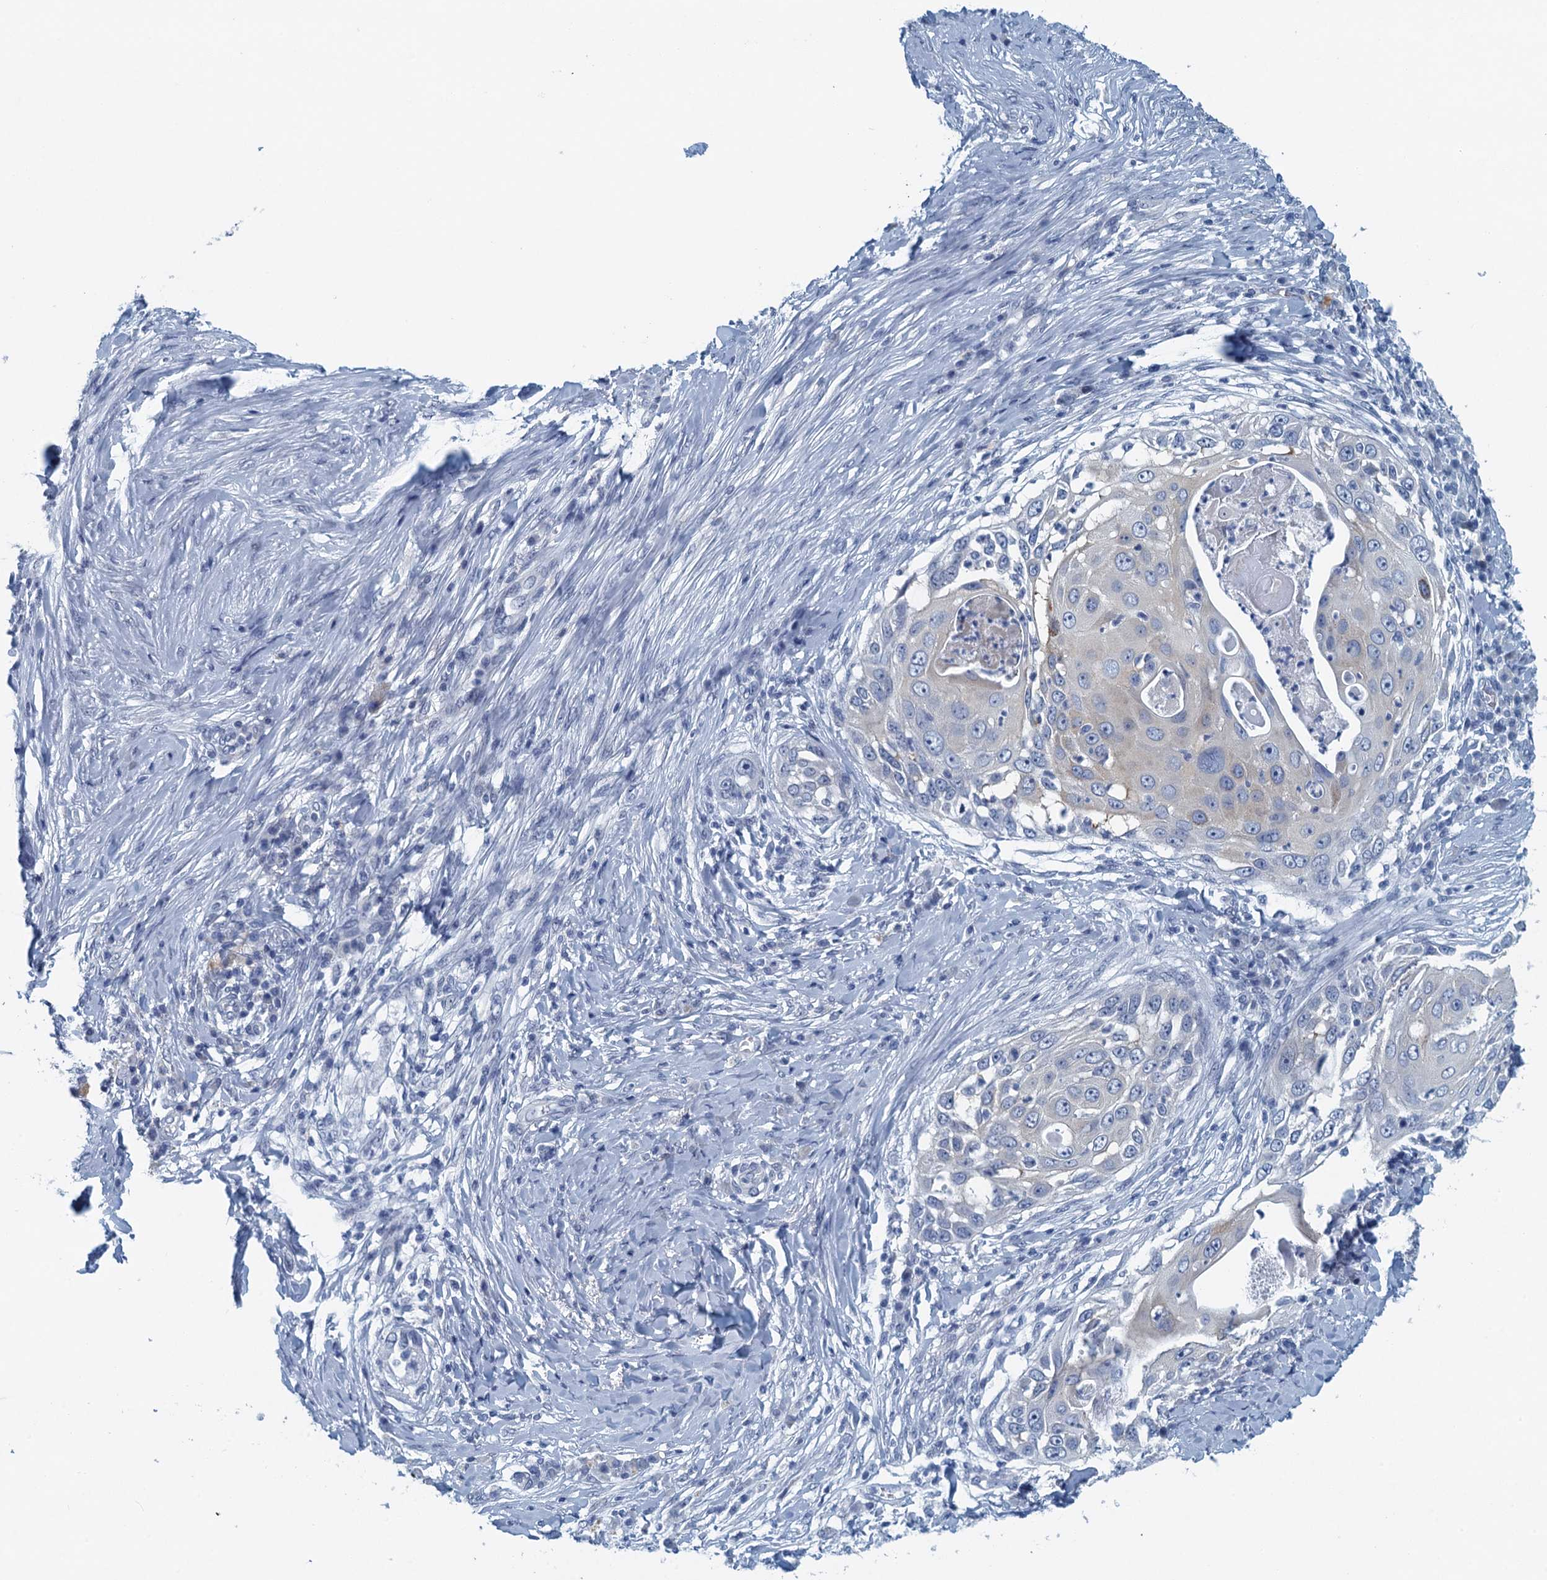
{"staining": {"intensity": "negative", "quantity": "none", "location": "none"}, "tissue": "skin cancer", "cell_type": "Tumor cells", "image_type": "cancer", "snomed": [{"axis": "morphology", "description": "Squamous cell carcinoma, NOS"}, {"axis": "topography", "description": "Skin"}], "caption": "Protein analysis of squamous cell carcinoma (skin) demonstrates no significant expression in tumor cells.", "gene": "ENSG00000131152", "patient": {"sex": "female", "age": 44}}